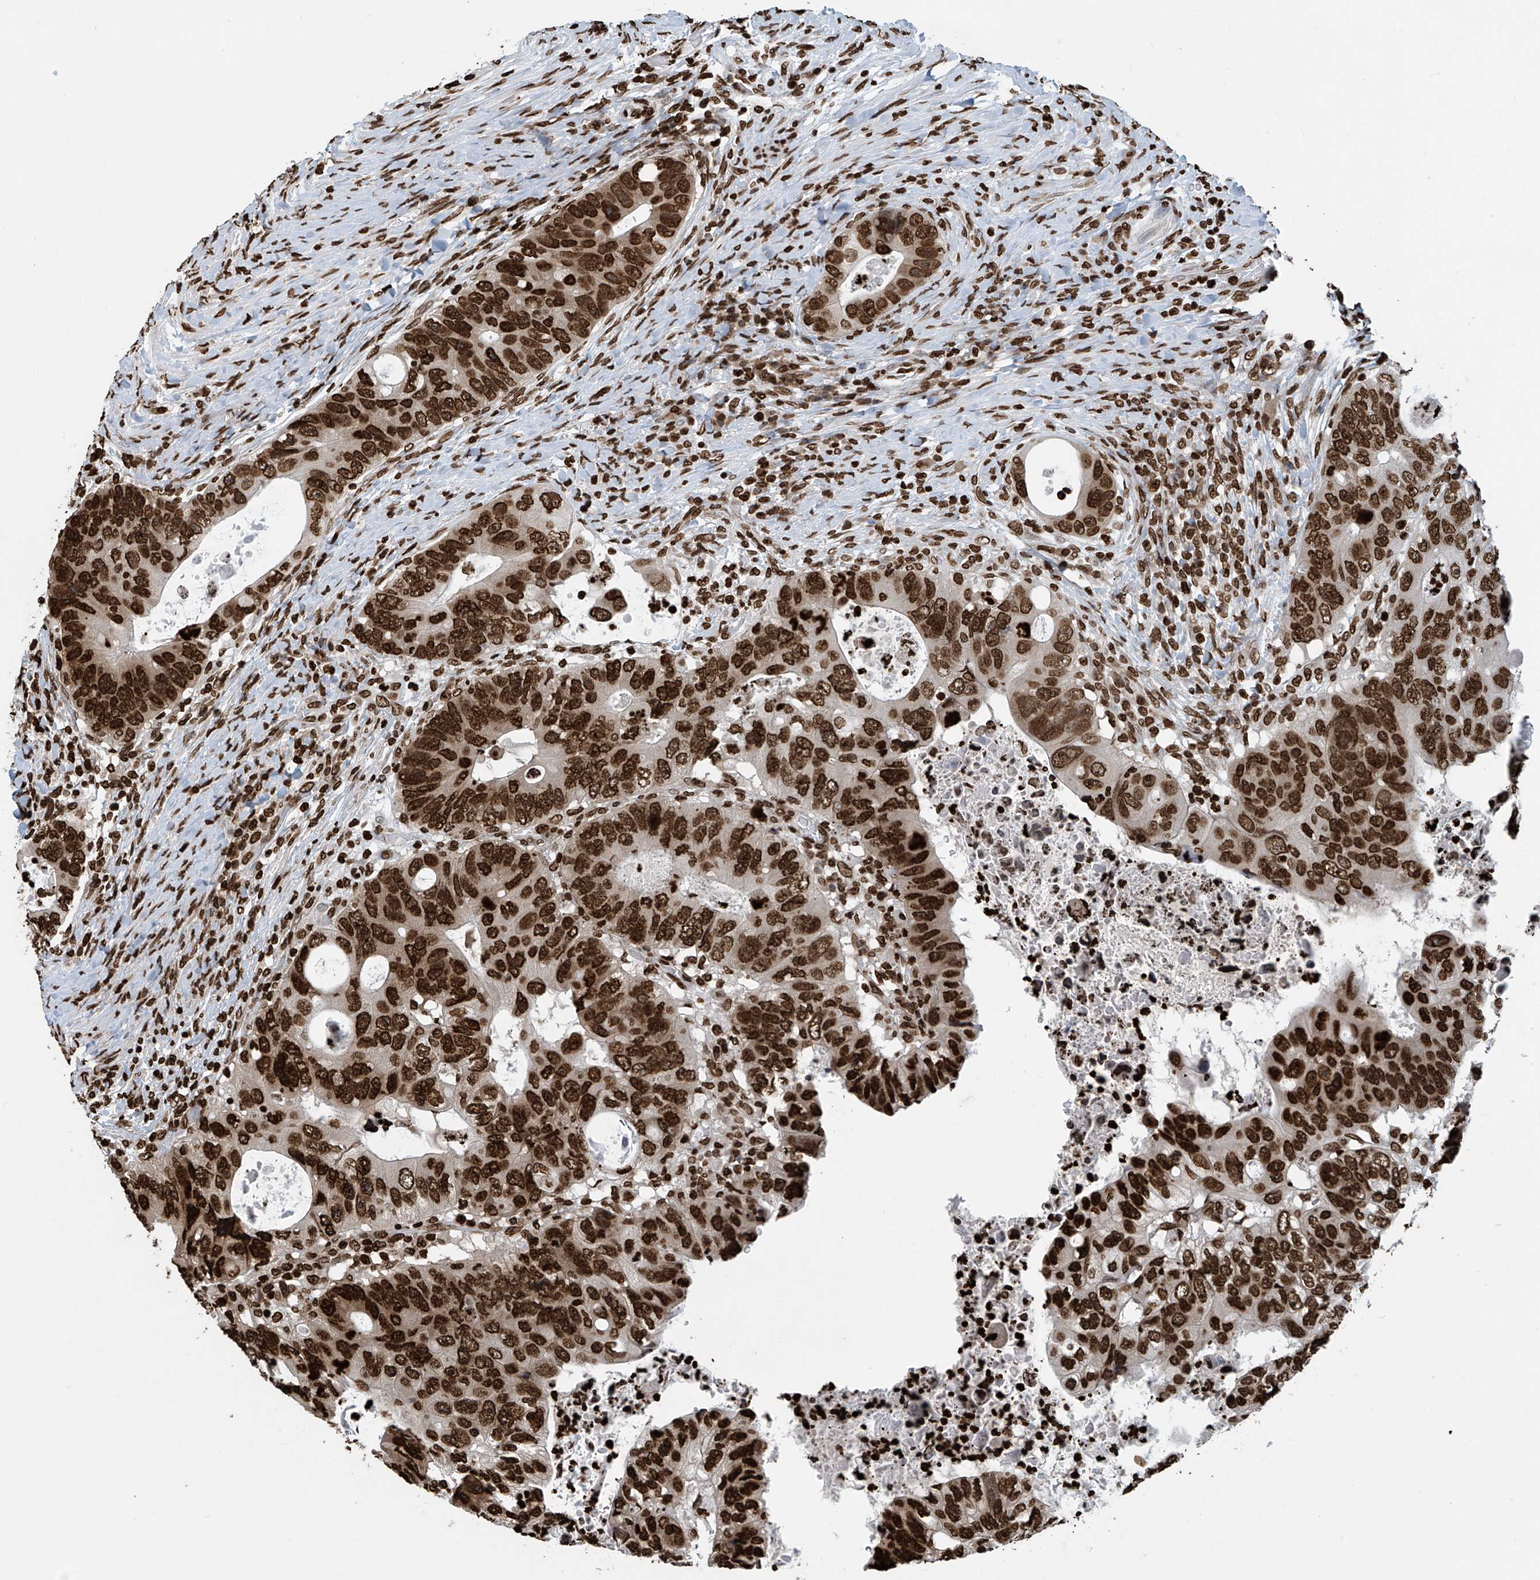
{"staining": {"intensity": "strong", "quantity": ">75%", "location": "nuclear"}, "tissue": "colorectal cancer", "cell_type": "Tumor cells", "image_type": "cancer", "snomed": [{"axis": "morphology", "description": "Adenocarcinoma, NOS"}, {"axis": "topography", "description": "Rectum"}], "caption": "Human adenocarcinoma (colorectal) stained for a protein (brown) shows strong nuclear positive staining in about >75% of tumor cells.", "gene": "DPPA2", "patient": {"sex": "male", "age": 59}}